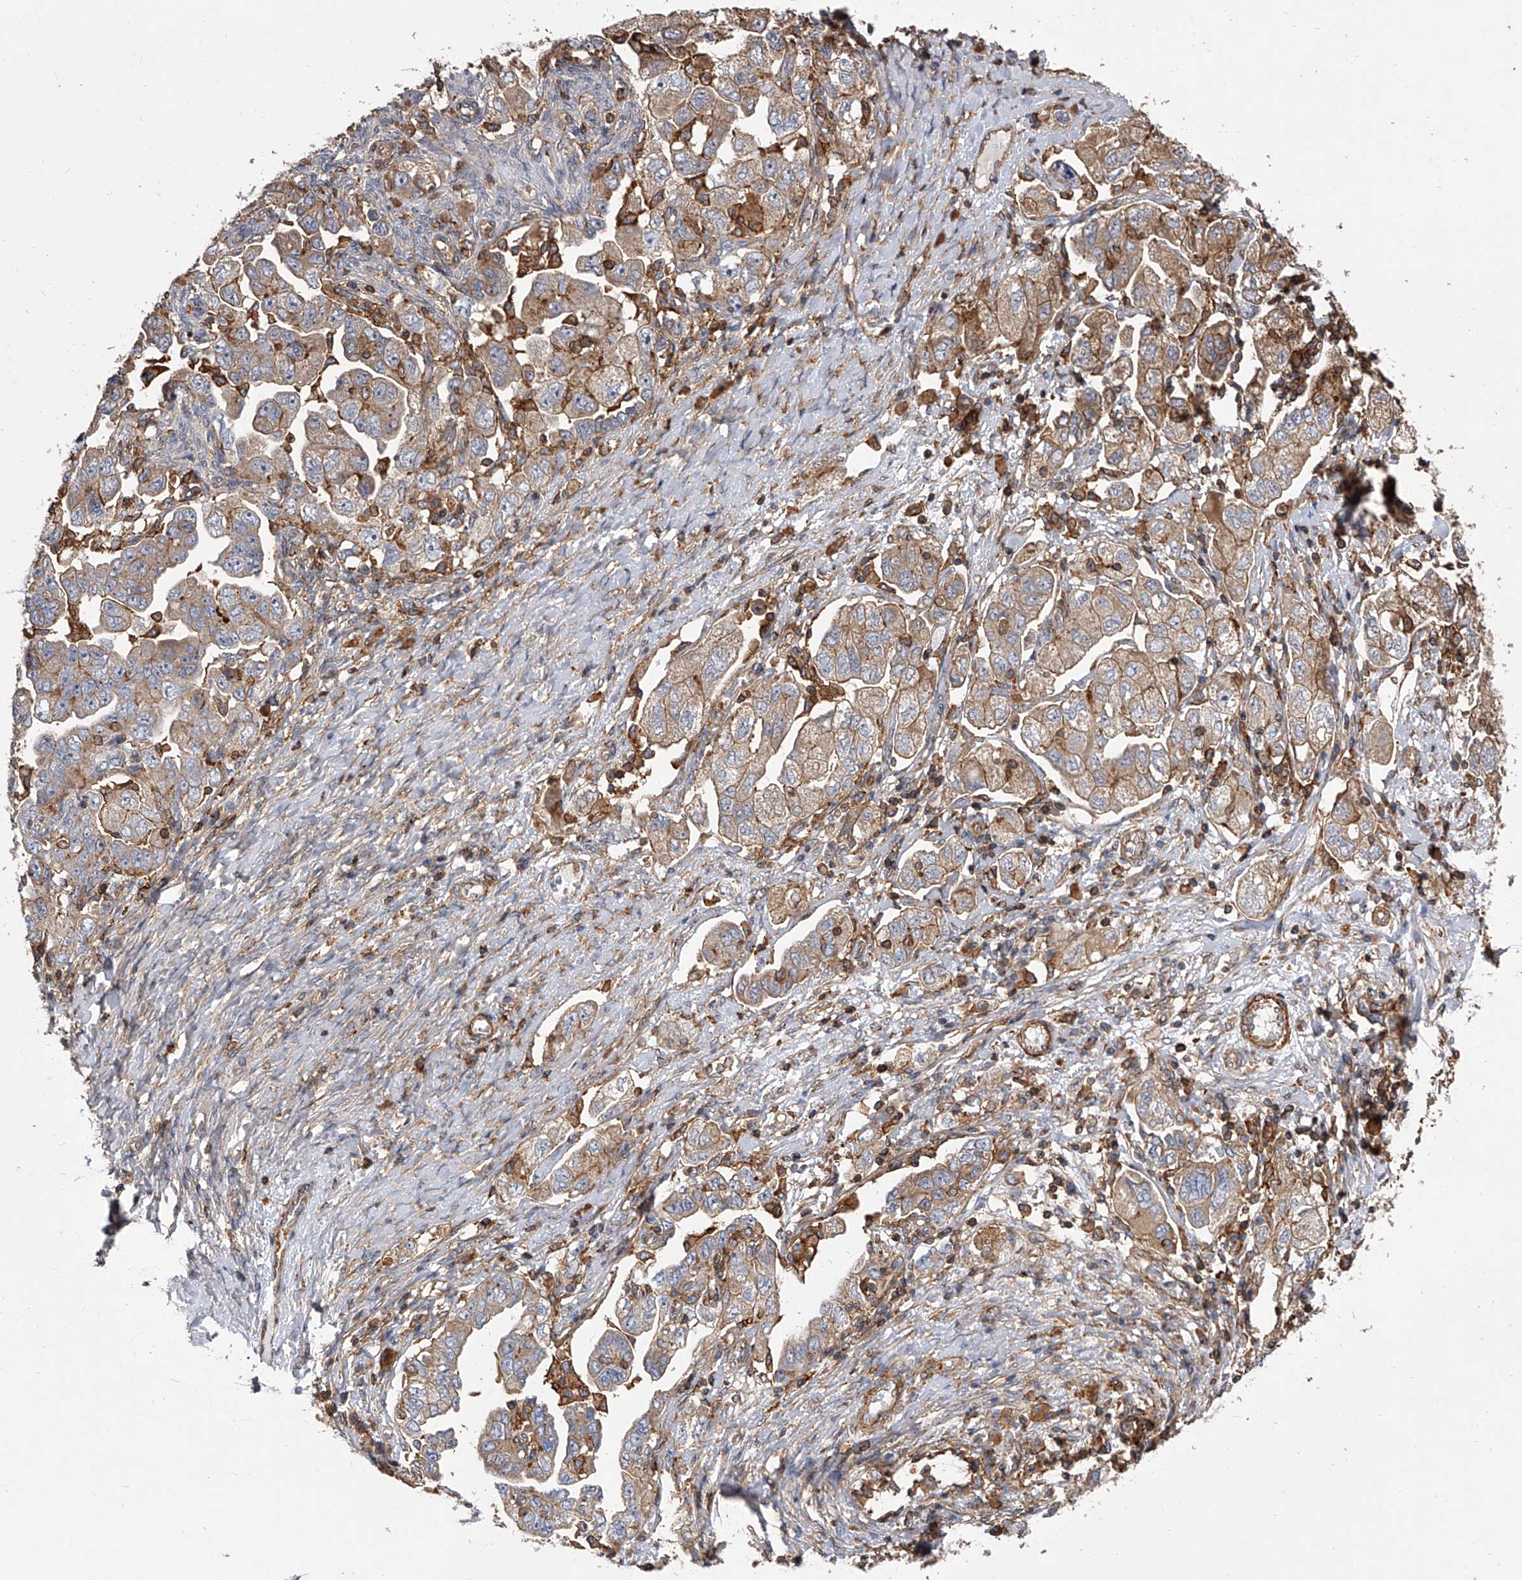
{"staining": {"intensity": "moderate", "quantity": "25%-75%", "location": "cytoplasmic/membranous"}, "tissue": "ovarian cancer", "cell_type": "Tumor cells", "image_type": "cancer", "snomed": [{"axis": "morphology", "description": "Carcinoma, NOS"}, {"axis": "morphology", "description": "Cystadenocarcinoma, serous, NOS"}, {"axis": "topography", "description": "Ovary"}], "caption": "Ovarian cancer (serous cystadenocarcinoma) stained with a brown dye displays moderate cytoplasmic/membranous positive positivity in about 25%-75% of tumor cells.", "gene": "PISD", "patient": {"sex": "female", "age": 69}}